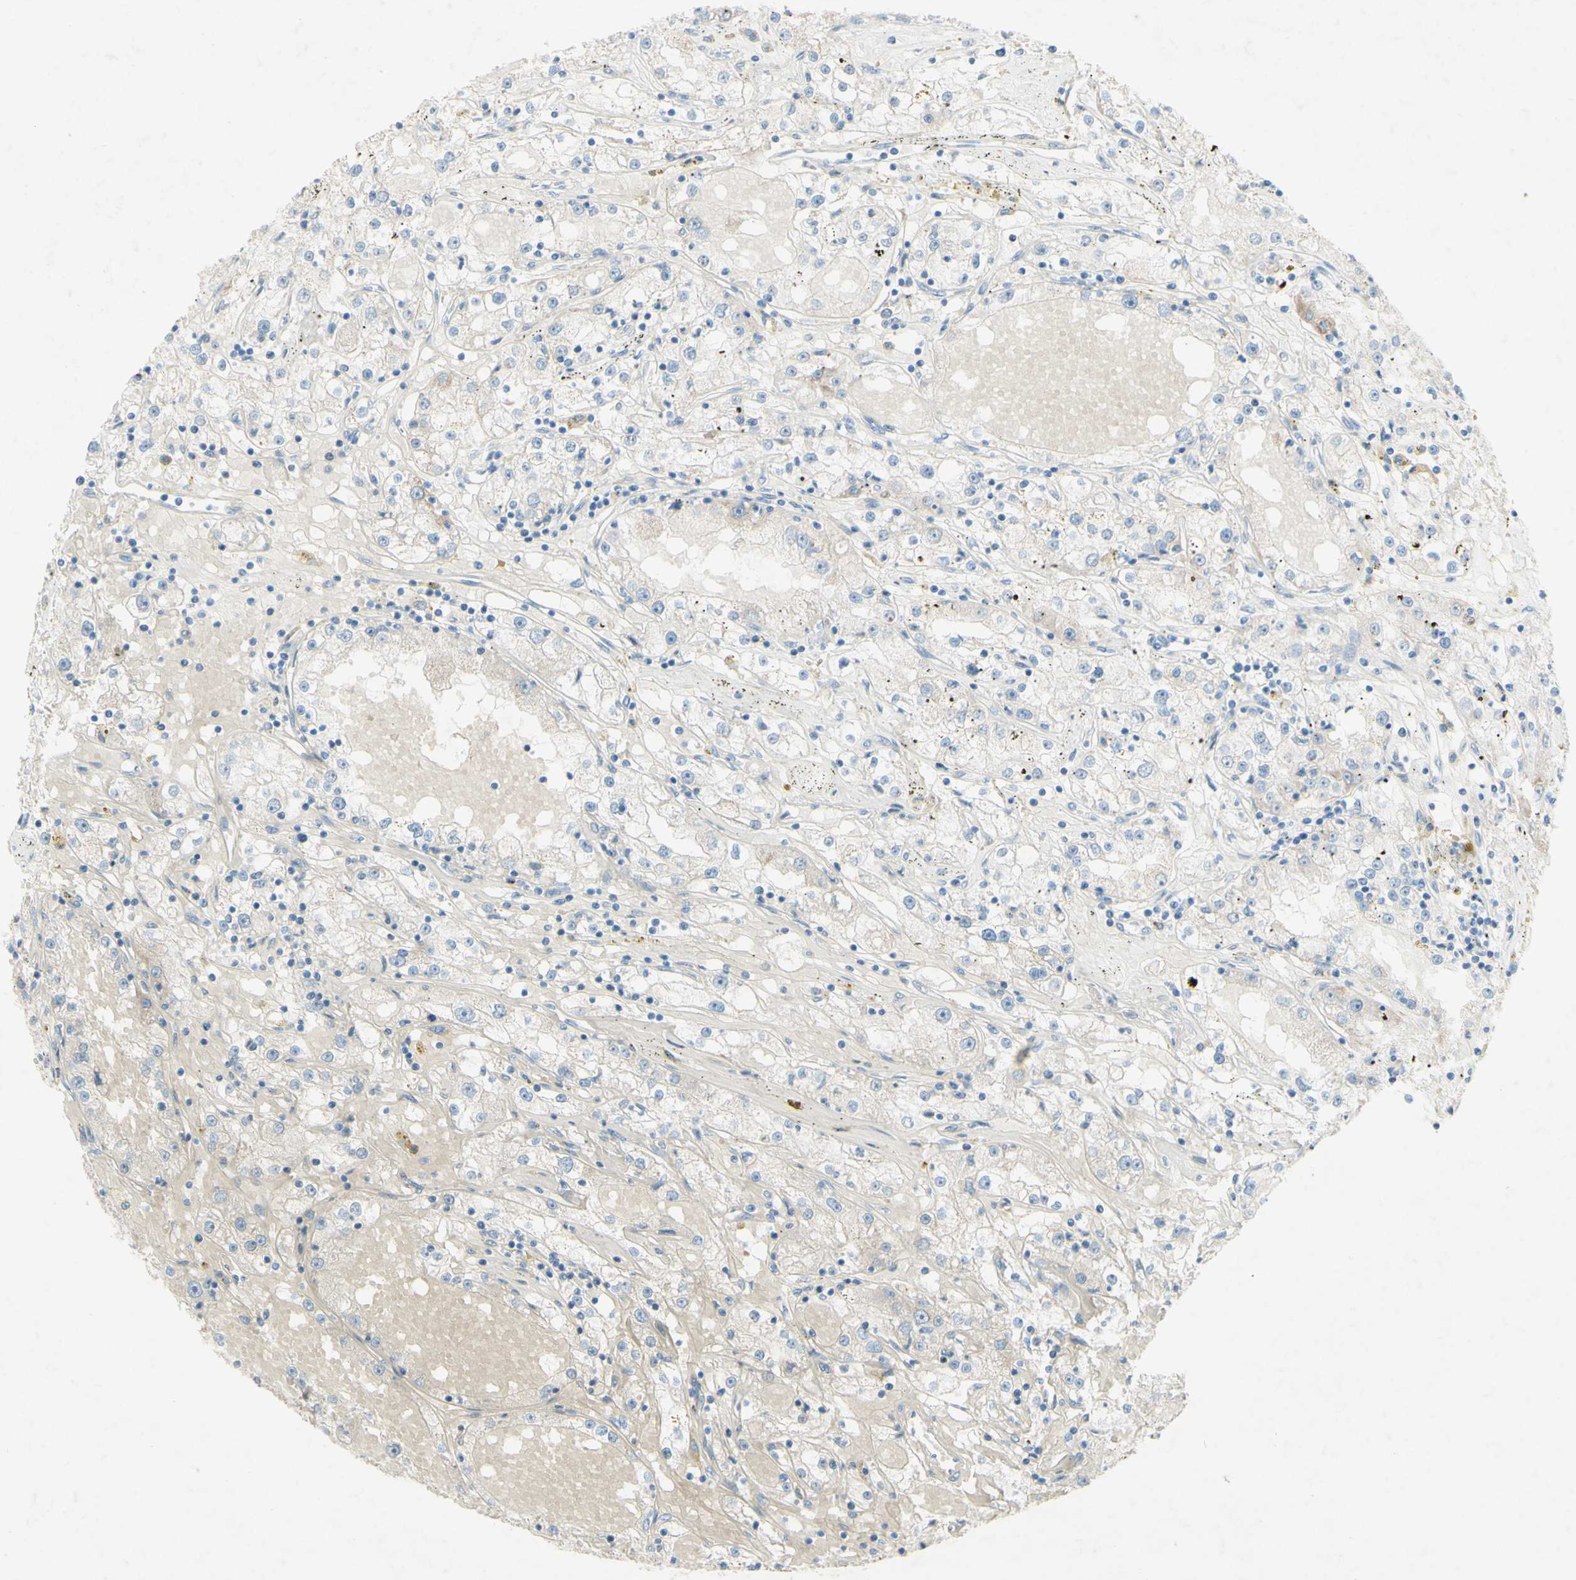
{"staining": {"intensity": "negative", "quantity": "none", "location": "none"}, "tissue": "renal cancer", "cell_type": "Tumor cells", "image_type": "cancer", "snomed": [{"axis": "morphology", "description": "Adenocarcinoma, NOS"}, {"axis": "topography", "description": "Kidney"}], "caption": "Immunohistochemical staining of renal adenocarcinoma exhibits no significant positivity in tumor cells. The staining was performed using DAB to visualize the protein expression in brown, while the nuclei were stained in blue with hematoxylin (Magnification: 20x).", "gene": "ACADL", "patient": {"sex": "male", "age": 56}}